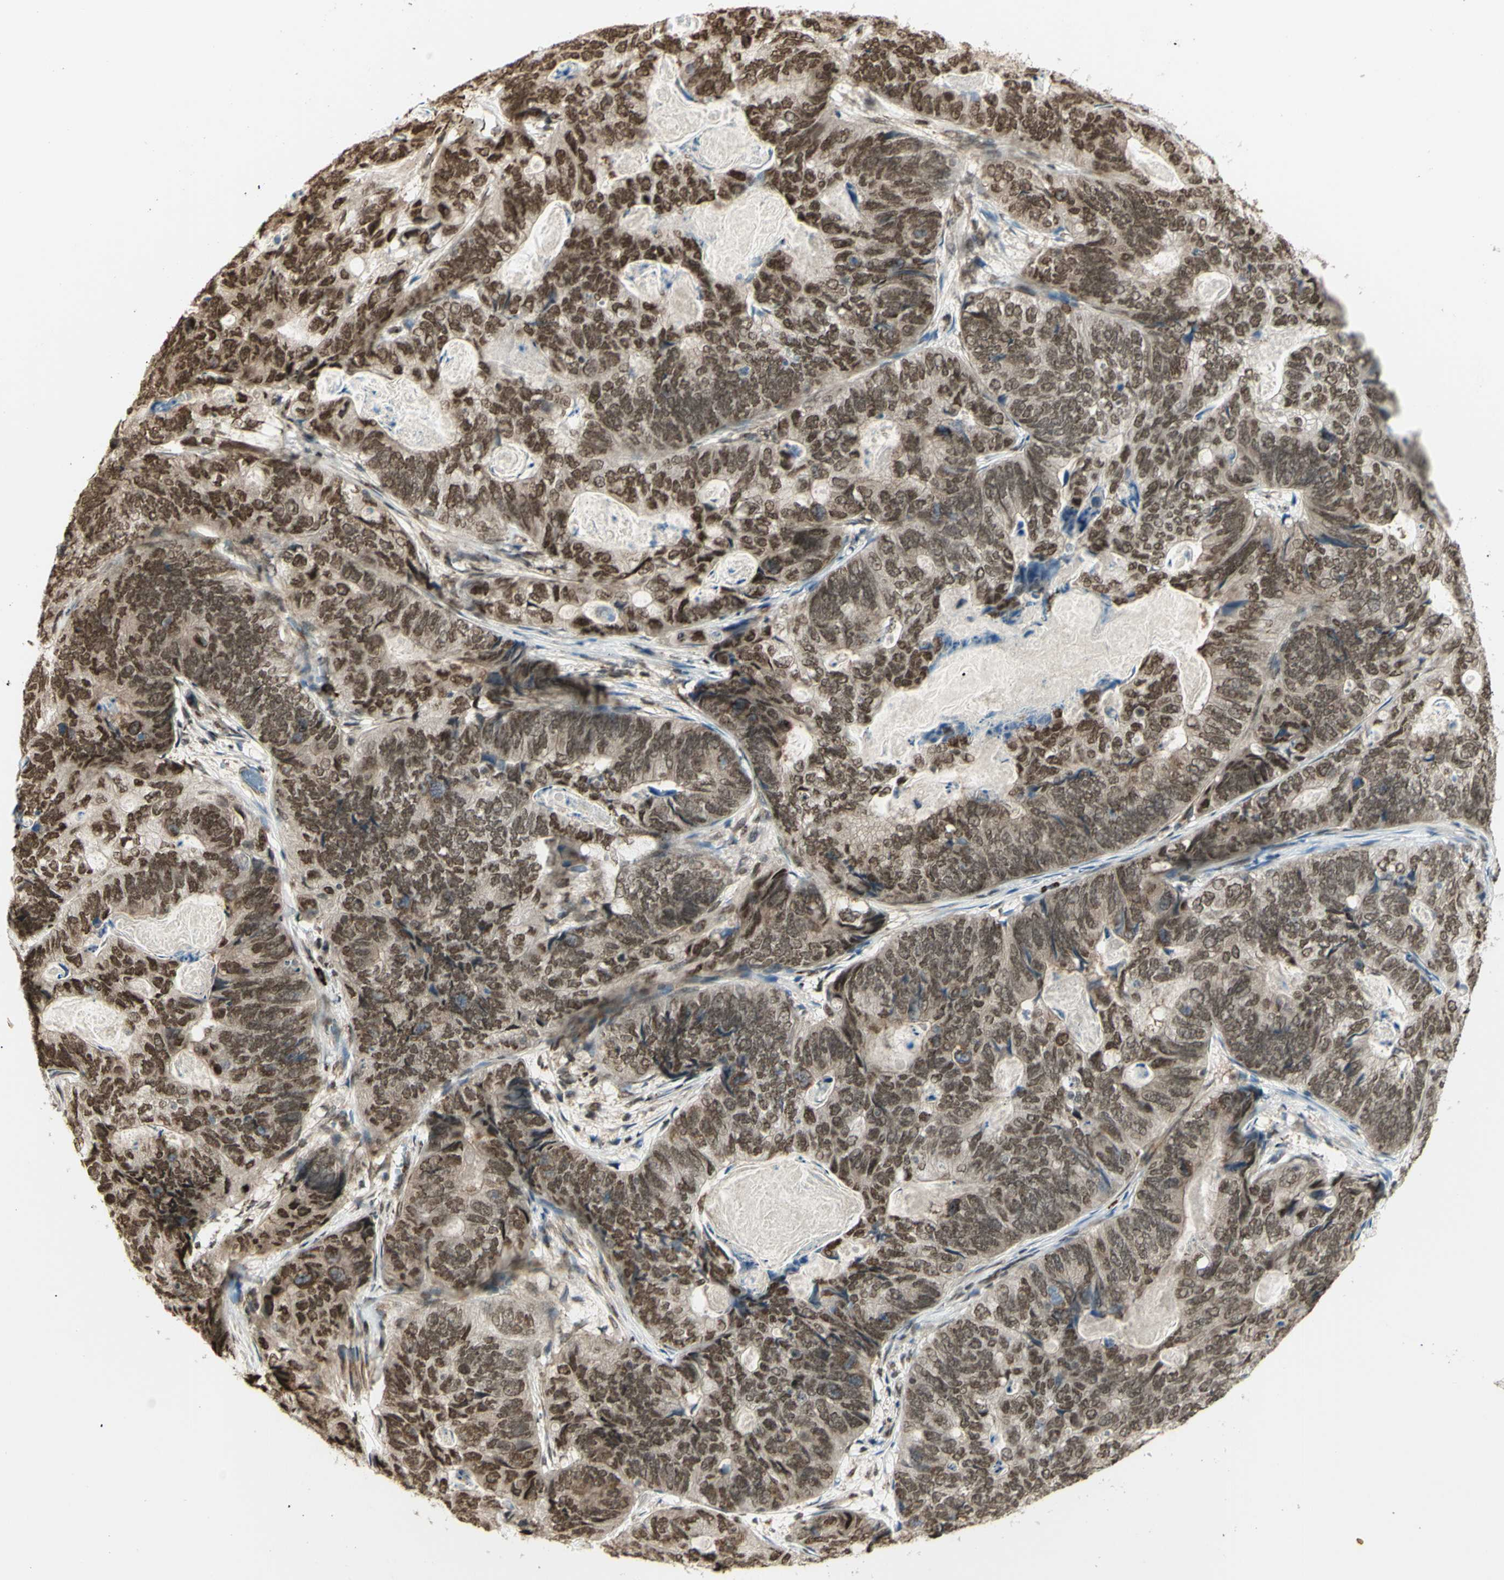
{"staining": {"intensity": "strong", "quantity": ">75%", "location": "nuclear"}, "tissue": "stomach cancer", "cell_type": "Tumor cells", "image_type": "cancer", "snomed": [{"axis": "morphology", "description": "Adenocarcinoma, NOS"}, {"axis": "topography", "description": "Stomach"}], "caption": "Strong nuclear protein expression is present in about >75% of tumor cells in stomach cancer.", "gene": "ZMYM6", "patient": {"sex": "female", "age": 89}}